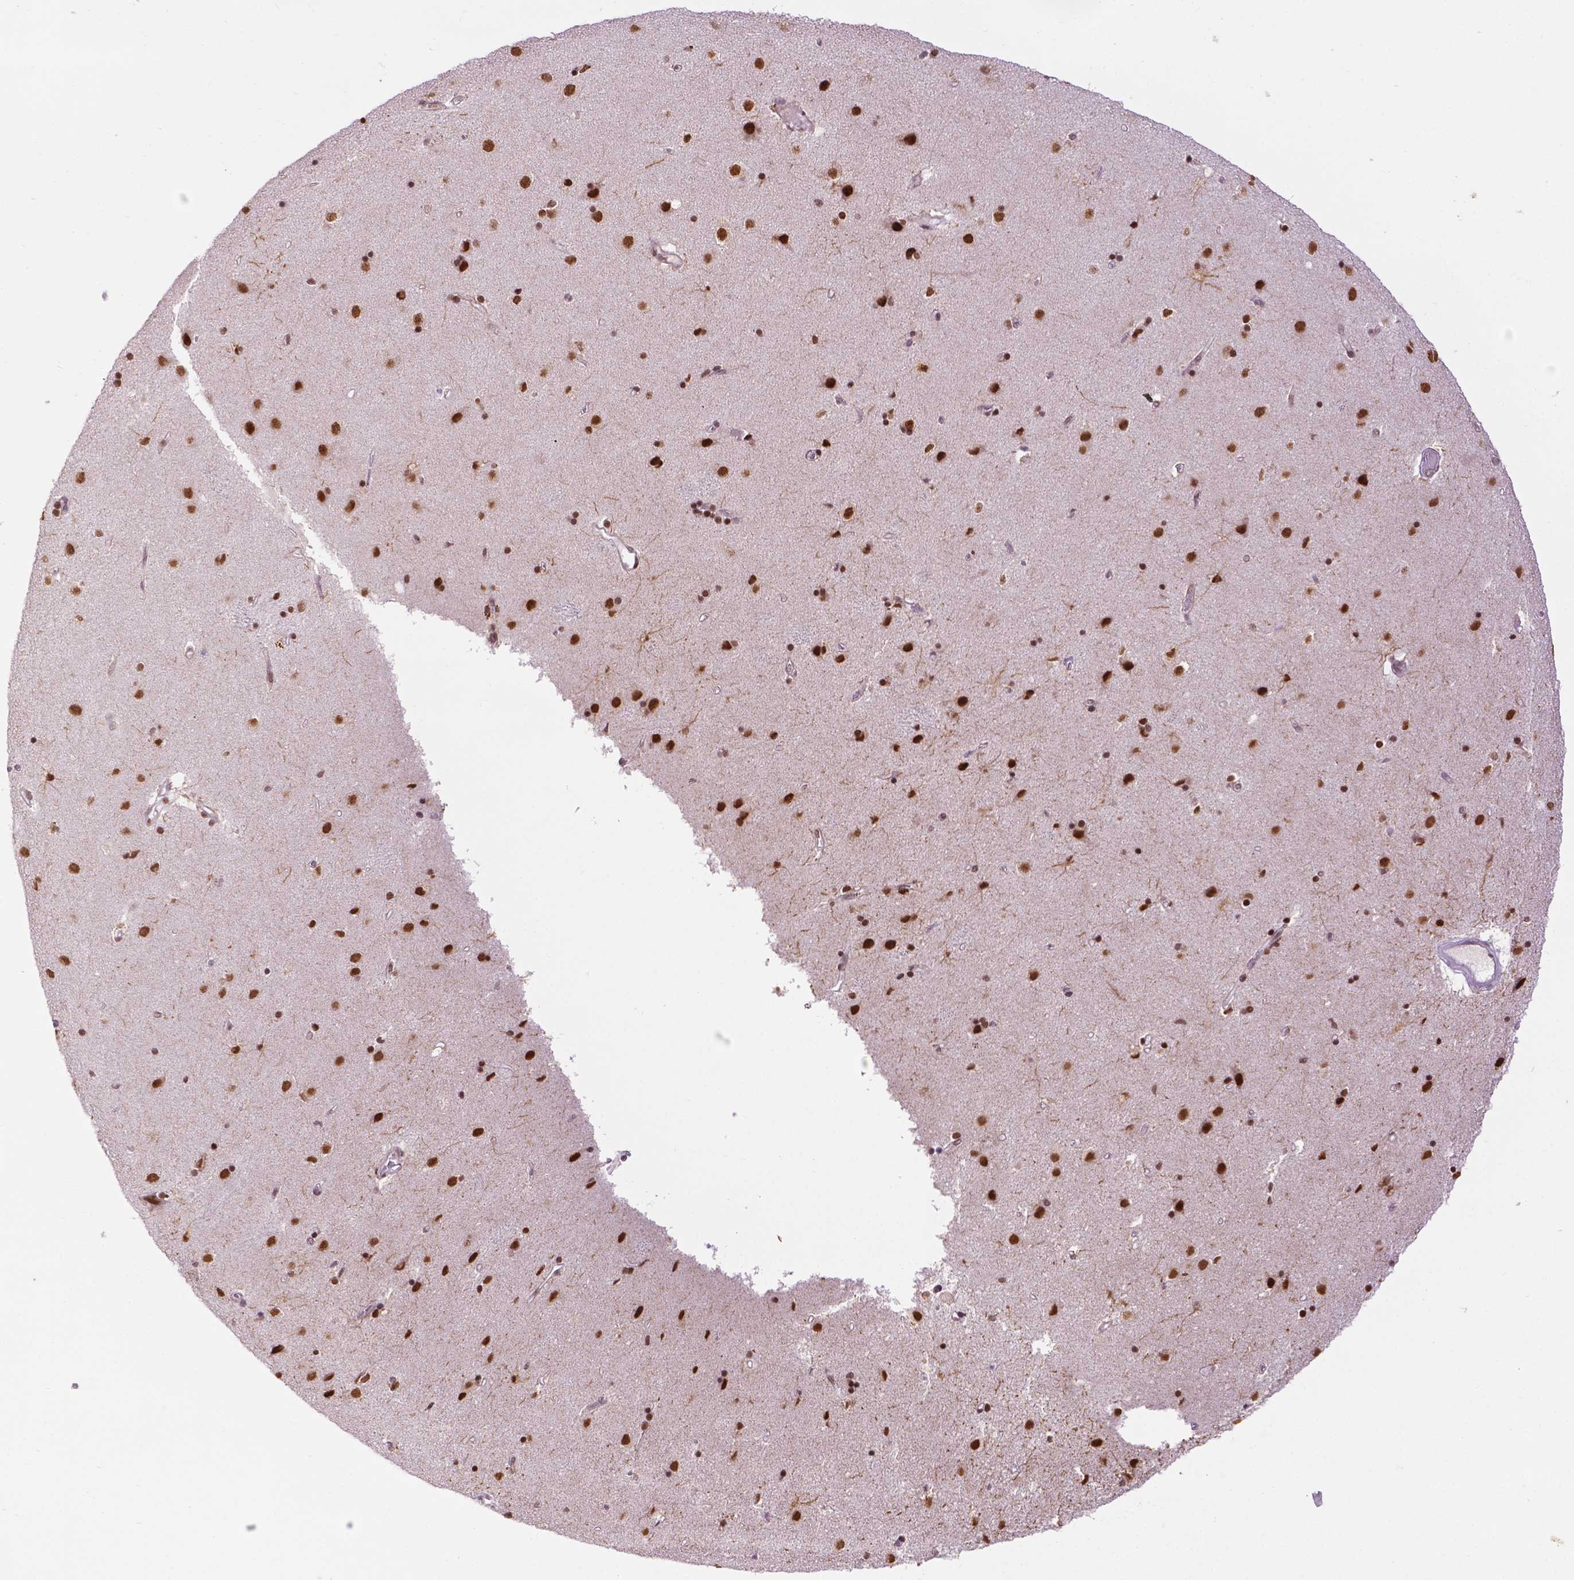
{"staining": {"intensity": "strong", "quantity": "25%-75%", "location": "nuclear"}, "tissue": "caudate", "cell_type": "Glial cells", "image_type": "normal", "snomed": [{"axis": "morphology", "description": "Normal tissue, NOS"}, {"axis": "topography", "description": "Lateral ventricle wall"}], "caption": "IHC image of normal caudate: caudate stained using immunohistochemistry (IHC) exhibits high levels of strong protein expression localized specifically in the nuclear of glial cells, appearing as a nuclear brown color.", "gene": "COL23A1", "patient": {"sex": "female", "age": 71}}